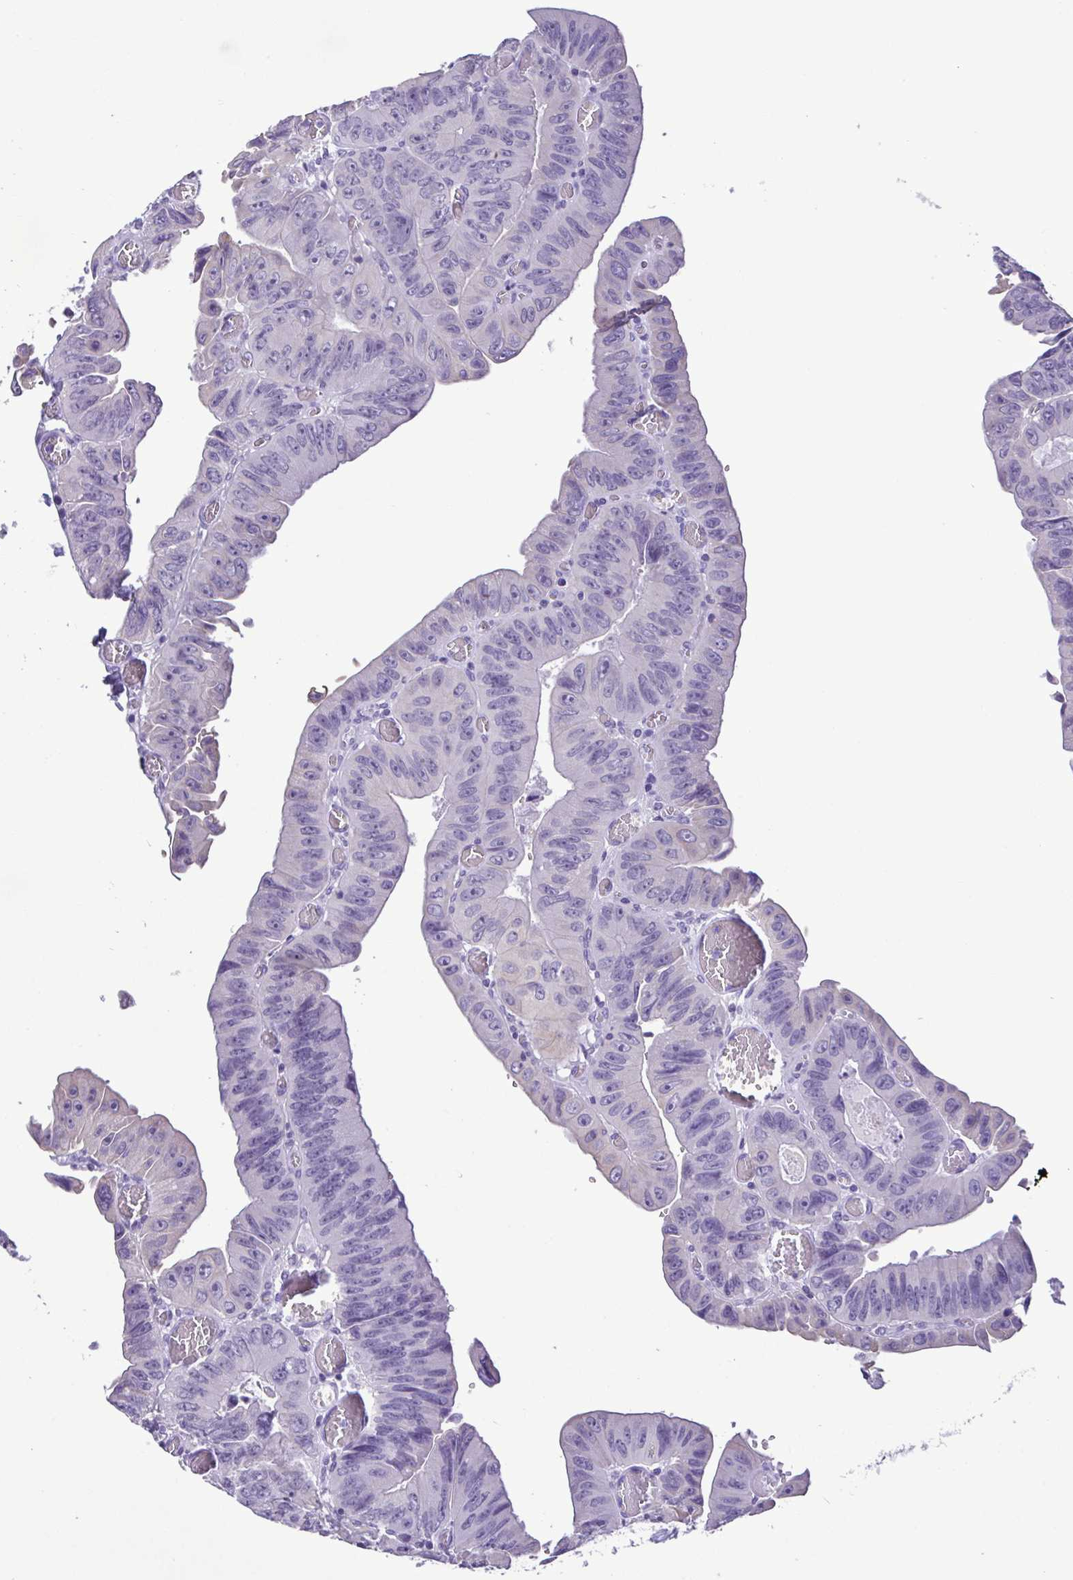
{"staining": {"intensity": "weak", "quantity": "<25%", "location": "cytoplasmic/membranous"}, "tissue": "colorectal cancer", "cell_type": "Tumor cells", "image_type": "cancer", "snomed": [{"axis": "morphology", "description": "Adenocarcinoma, NOS"}, {"axis": "topography", "description": "Colon"}], "caption": "Protein analysis of colorectal cancer (adenocarcinoma) demonstrates no significant expression in tumor cells.", "gene": "CBY2", "patient": {"sex": "female", "age": 84}}